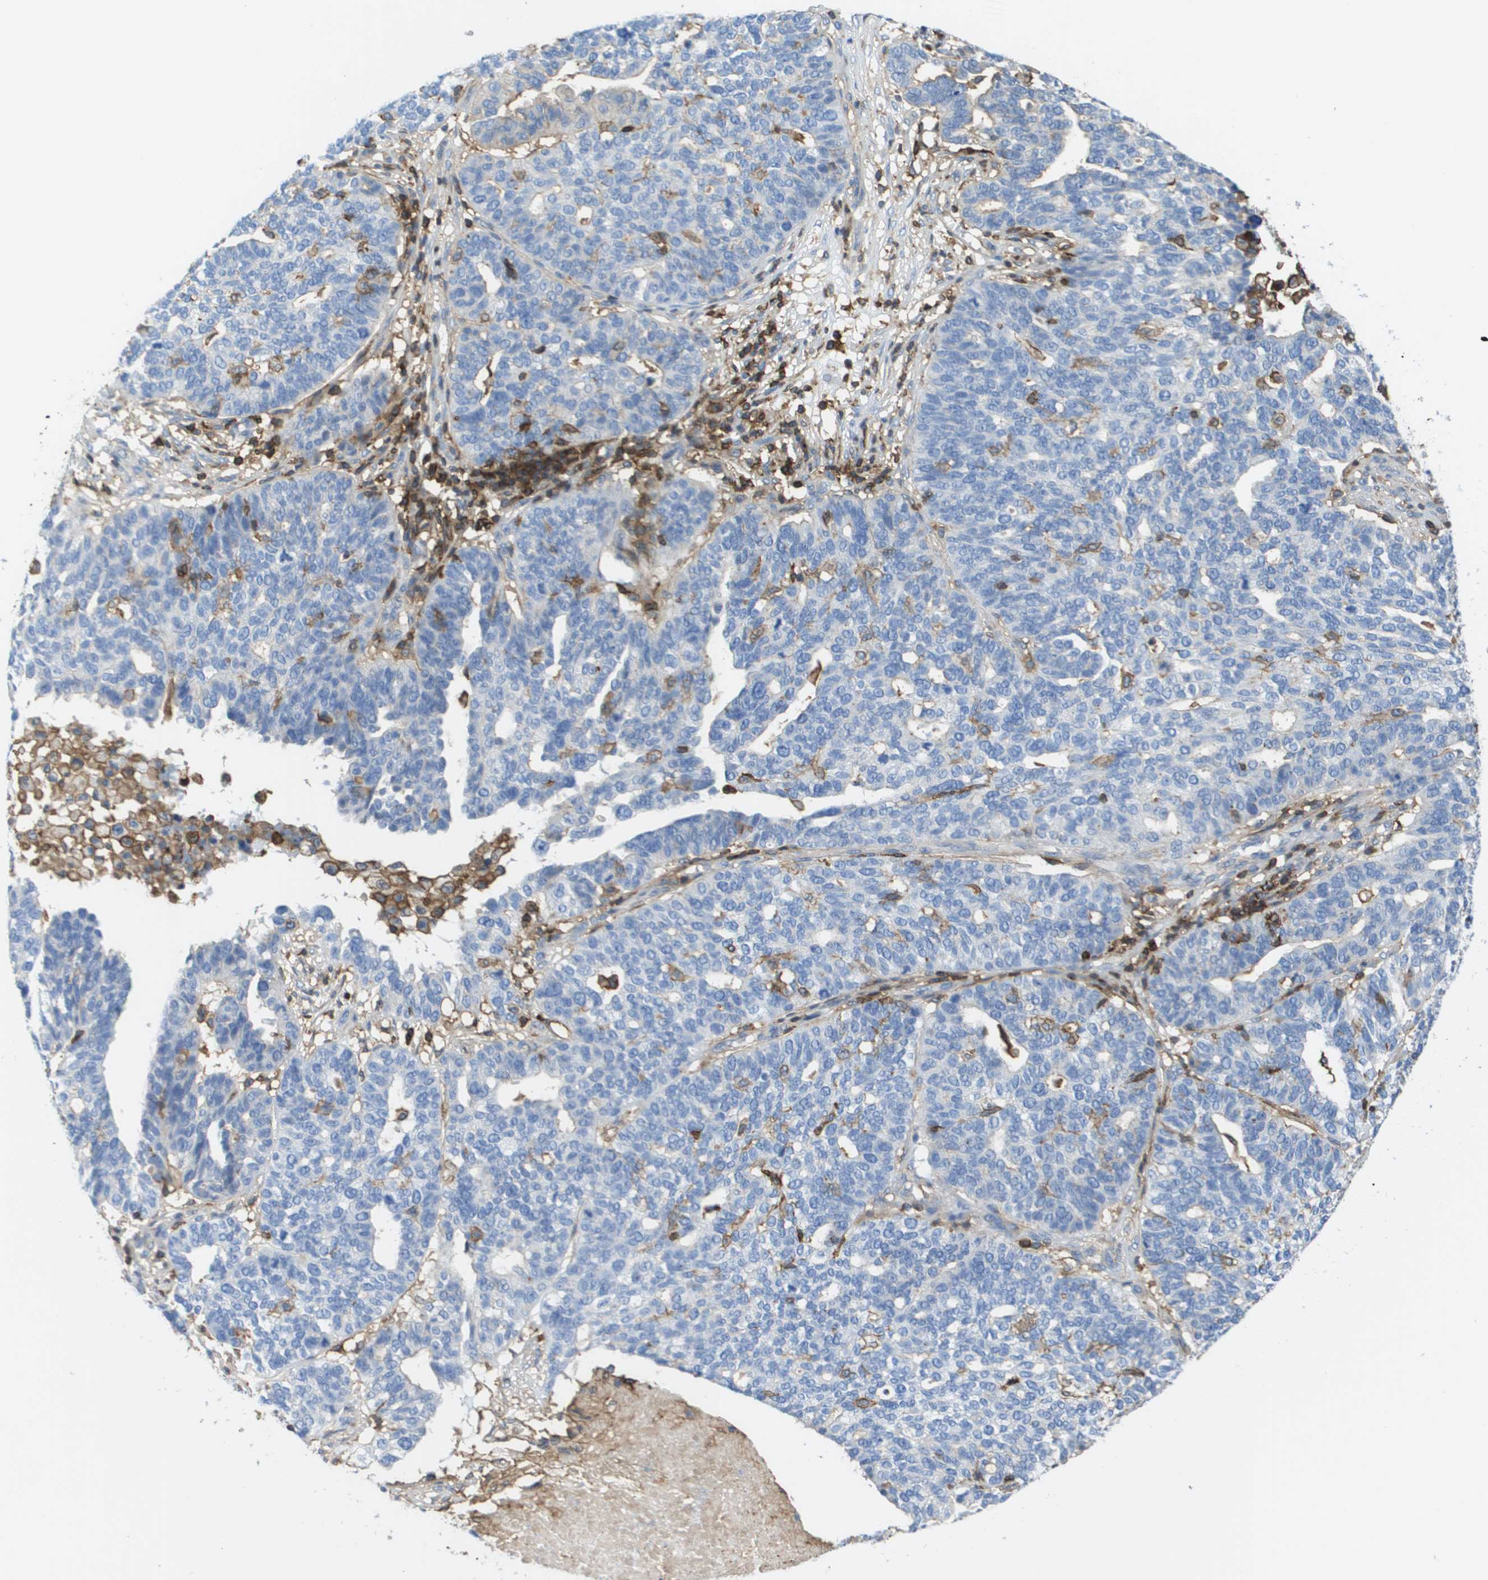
{"staining": {"intensity": "negative", "quantity": "none", "location": "none"}, "tissue": "ovarian cancer", "cell_type": "Tumor cells", "image_type": "cancer", "snomed": [{"axis": "morphology", "description": "Cystadenocarcinoma, serous, NOS"}, {"axis": "topography", "description": "Ovary"}], "caption": "This micrograph is of ovarian cancer (serous cystadenocarcinoma) stained with immunohistochemistry to label a protein in brown with the nuclei are counter-stained blue. There is no staining in tumor cells.", "gene": "PASK", "patient": {"sex": "female", "age": 59}}